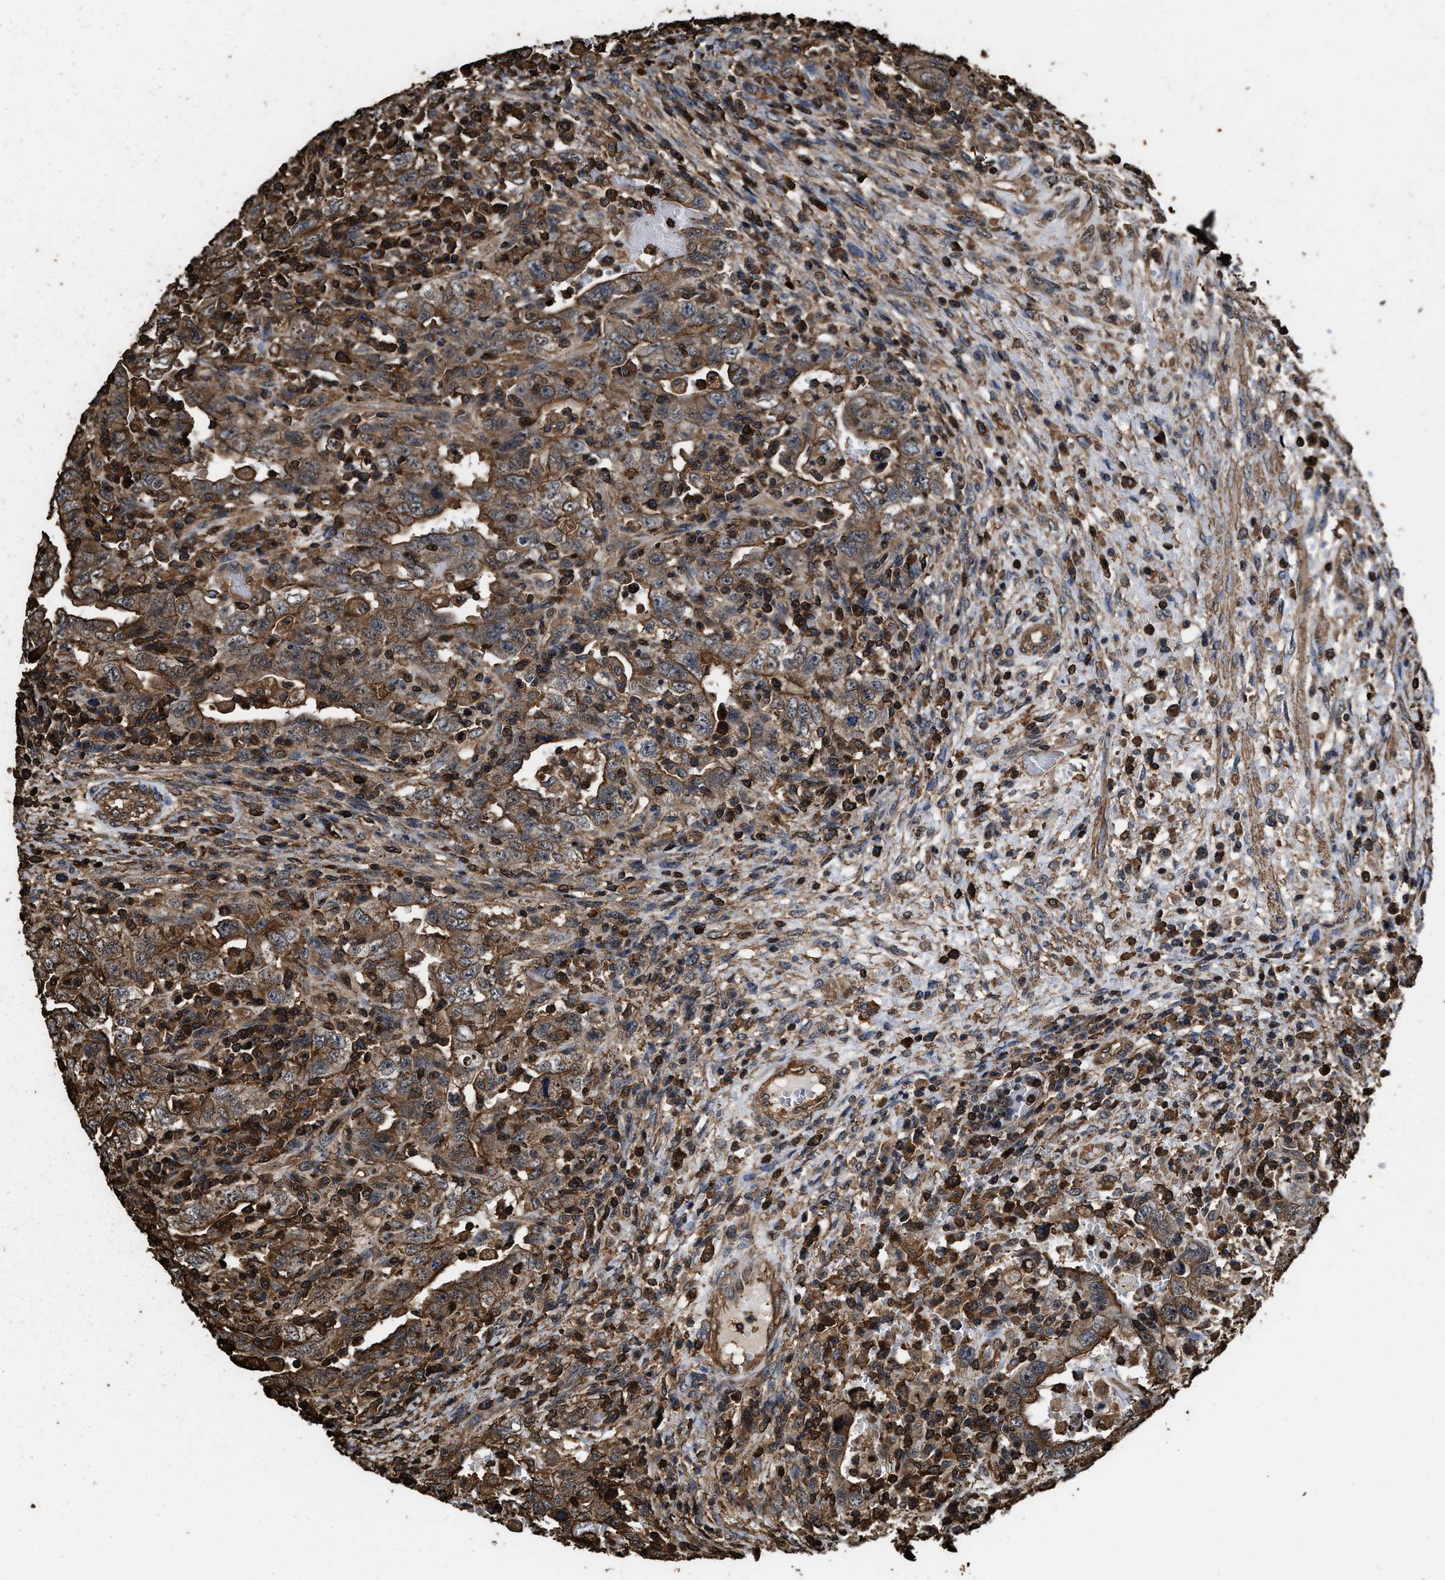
{"staining": {"intensity": "moderate", "quantity": ">75%", "location": "cytoplasmic/membranous"}, "tissue": "testis cancer", "cell_type": "Tumor cells", "image_type": "cancer", "snomed": [{"axis": "morphology", "description": "Carcinoma, Embryonal, NOS"}, {"axis": "topography", "description": "Testis"}], "caption": "The histopathology image demonstrates staining of testis cancer (embryonal carcinoma), revealing moderate cytoplasmic/membranous protein expression (brown color) within tumor cells.", "gene": "KBTBD2", "patient": {"sex": "male", "age": 26}}